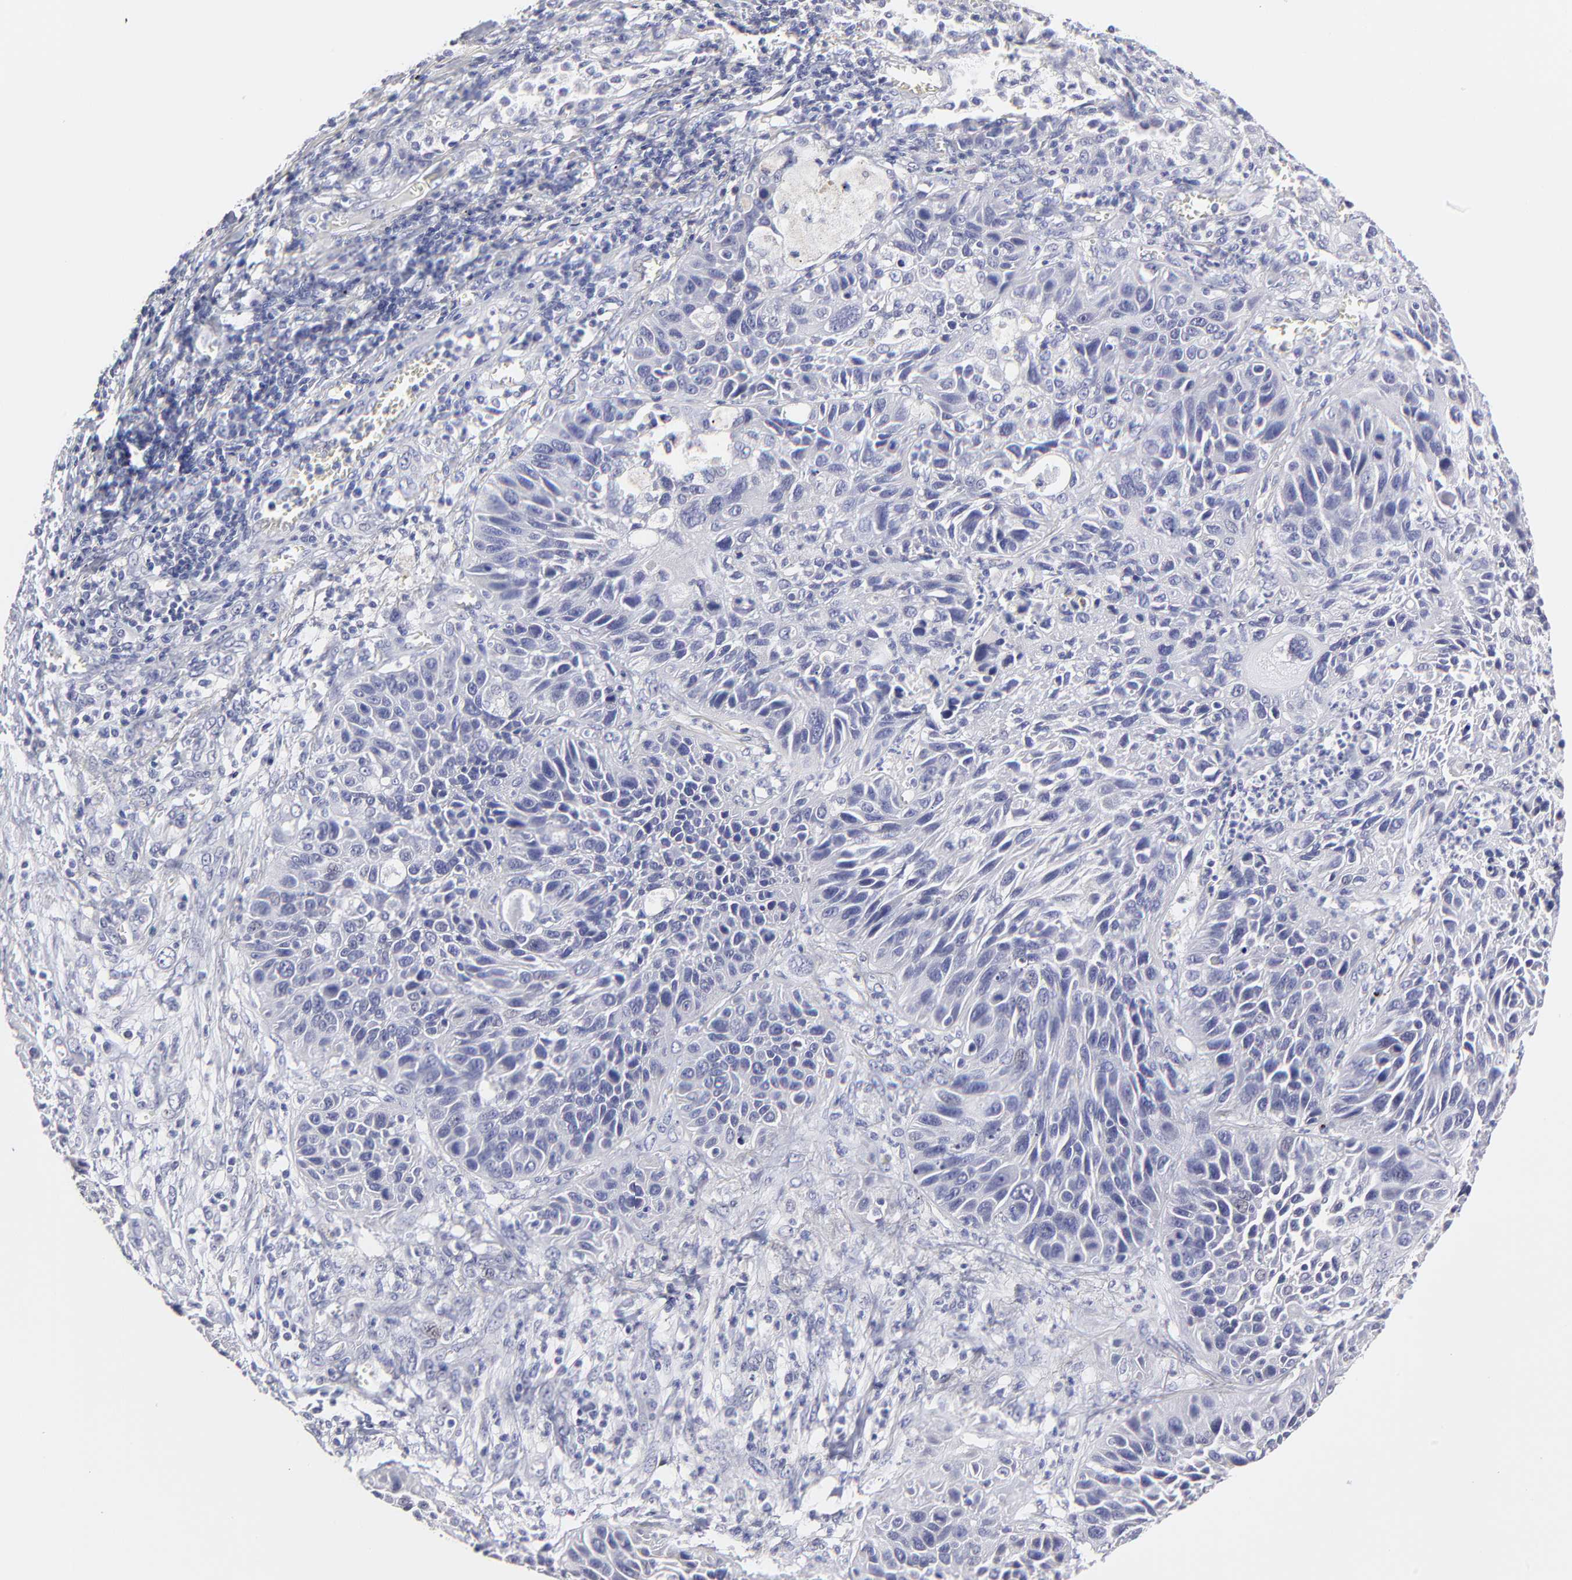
{"staining": {"intensity": "negative", "quantity": "none", "location": "none"}, "tissue": "lung cancer", "cell_type": "Tumor cells", "image_type": "cancer", "snomed": [{"axis": "morphology", "description": "Squamous cell carcinoma, NOS"}, {"axis": "topography", "description": "Lung"}], "caption": "There is no significant positivity in tumor cells of lung squamous cell carcinoma. Nuclei are stained in blue.", "gene": "BTG2", "patient": {"sex": "female", "age": 76}}